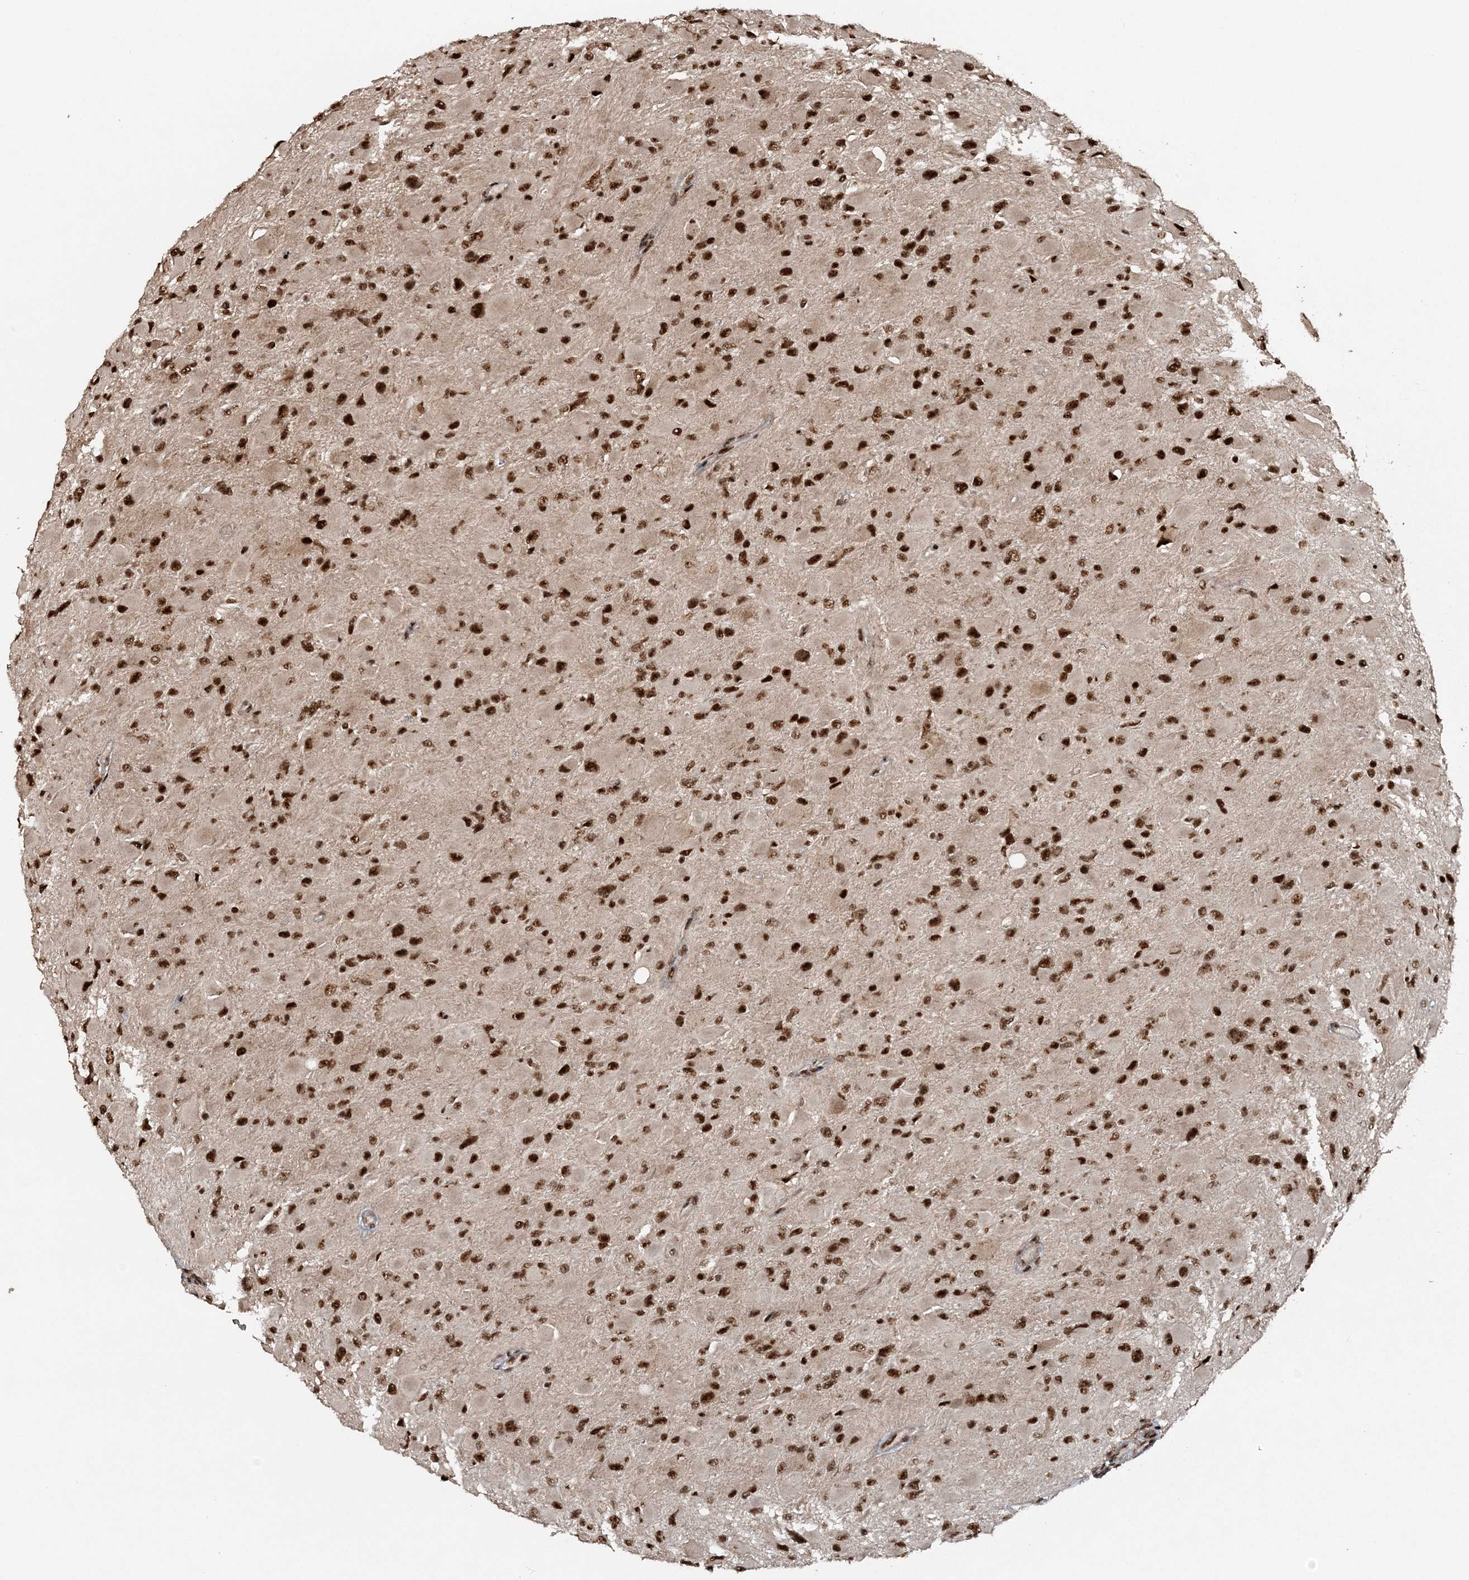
{"staining": {"intensity": "strong", "quantity": ">75%", "location": "nuclear"}, "tissue": "glioma", "cell_type": "Tumor cells", "image_type": "cancer", "snomed": [{"axis": "morphology", "description": "Glioma, malignant, High grade"}, {"axis": "topography", "description": "Cerebral cortex"}], "caption": "Protein expression analysis of glioma exhibits strong nuclear staining in about >75% of tumor cells. (DAB (3,3'-diaminobenzidine) IHC with brightfield microscopy, high magnification).", "gene": "EXOSC8", "patient": {"sex": "female", "age": 36}}